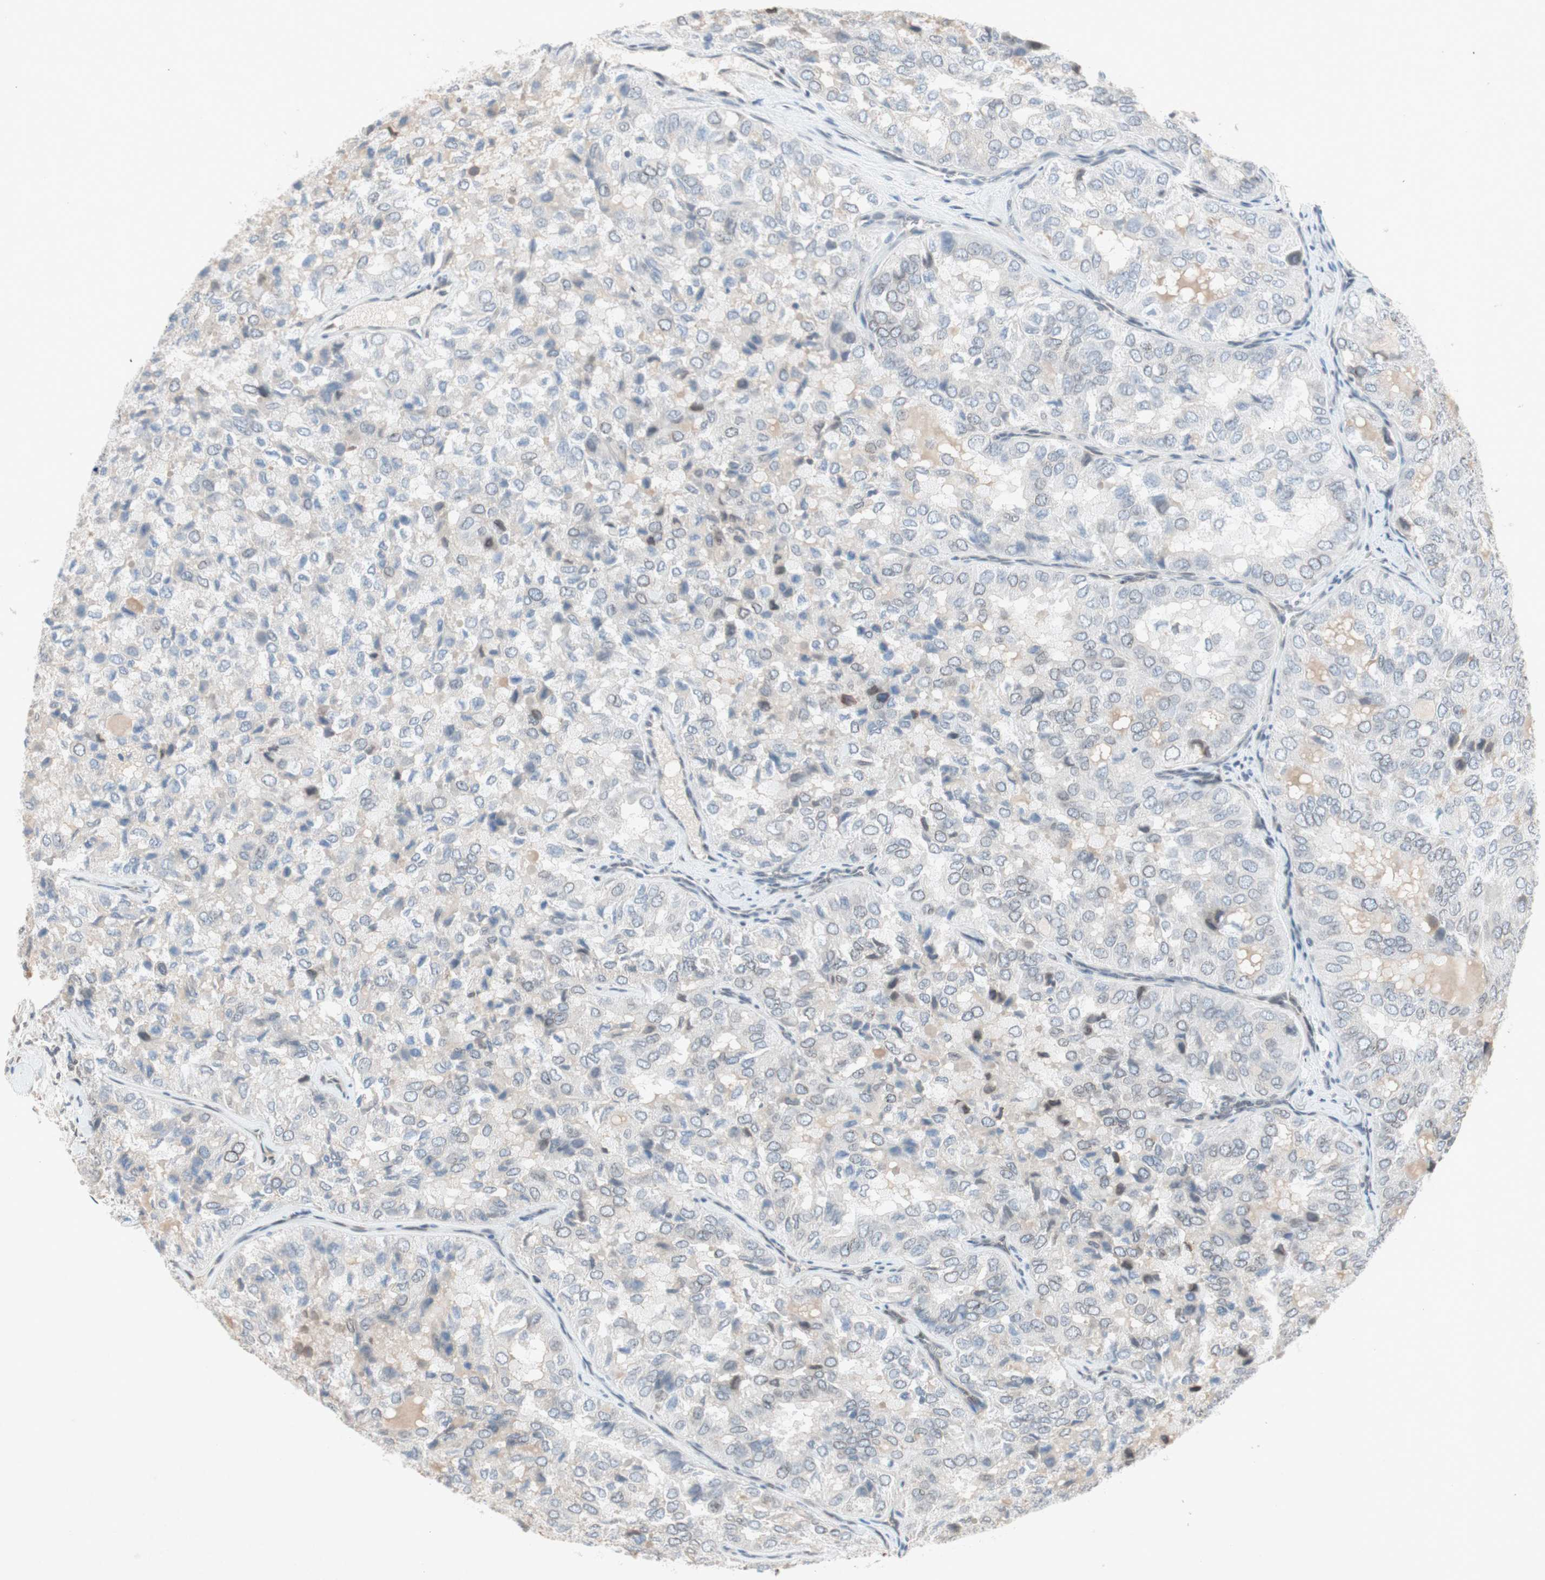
{"staining": {"intensity": "negative", "quantity": "none", "location": "none"}, "tissue": "thyroid cancer", "cell_type": "Tumor cells", "image_type": "cancer", "snomed": [{"axis": "morphology", "description": "Follicular adenoma carcinoma, NOS"}, {"axis": "topography", "description": "Thyroid gland"}], "caption": "IHC histopathology image of neoplastic tissue: thyroid cancer (follicular adenoma carcinoma) stained with DAB shows no significant protein expression in tumor cells. Brightfield microscopy of immunohistochemistry (IHC) stained with DAB (brown) and hematoxylin (blue), captured at high magnification.", "gene": "ARNT2", "patient": {"sex": "male", "age": 75}}